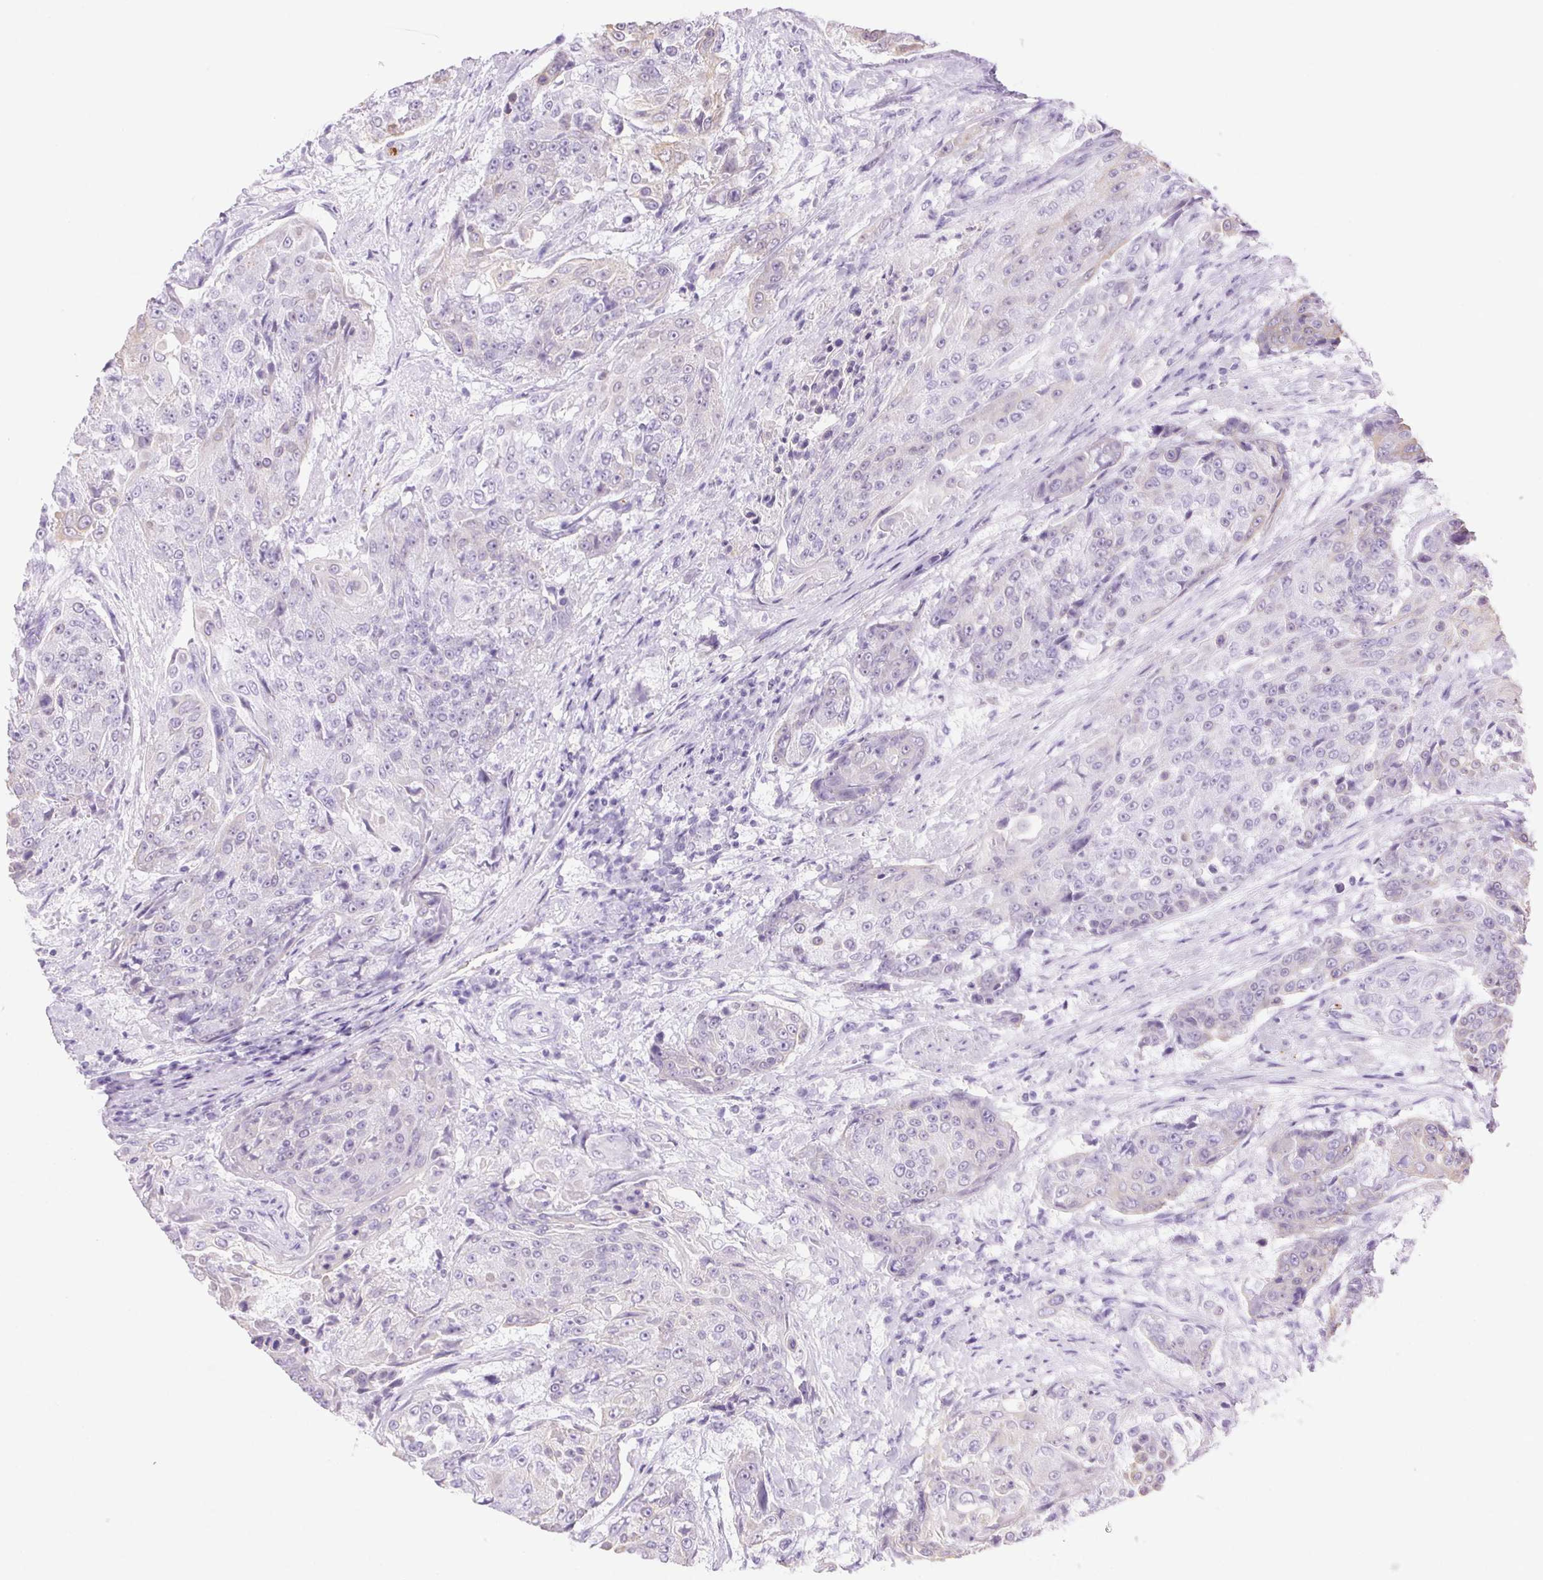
{"staining": {"intensity": "negative", "quantity": "none", "location": "none"}, "tissue": "urothelial cancer", "cell_type": "Tumor cells", "image_type": "cancer", "snomed": [{"axis": "morphology", "description": "Urothelial carcinoma, High grade"}, {"axis": "topography", "description": "Urinary bladder"}], "caption": "This micrograph is of high-grade urothelial carcinoma stained with immunohistochemistry (IHC) to label a protein in brown with the nuclei are counter-stained blue. There is no positivity in tumor cells.", "gene": "FGA", "patient": {"sex": "female", "age": 63}}